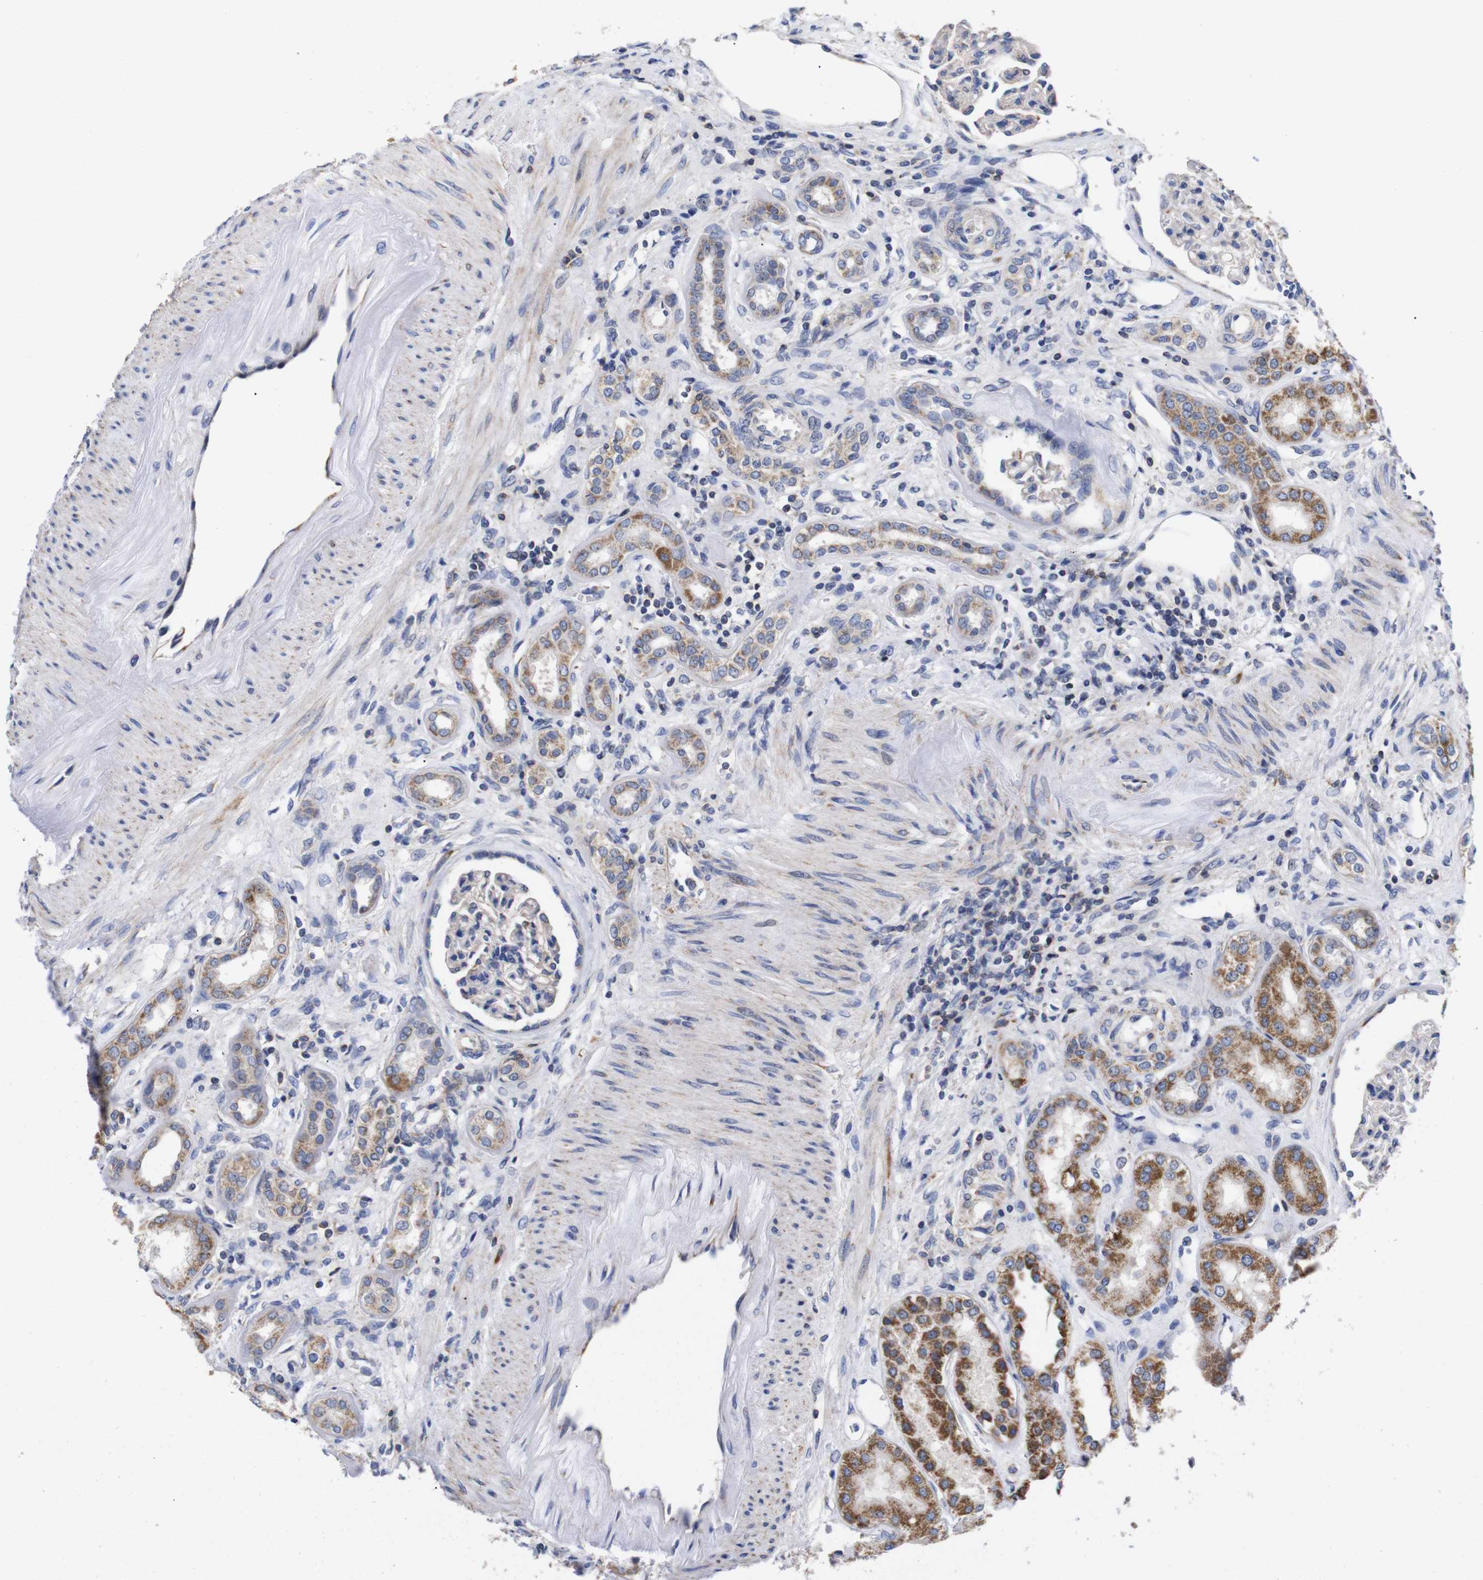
{"staining": {"intensity": "negative", "quantity": "none", "location": "none"}, "tissue": "kidney", "cell_type": "Cells in glomeruli", "image_type": "normal", "snomed": [{"axis": "morphology", "description": "Normal tissue, NOS"}, {"axis": "topography", "description": "Kidney"}], "caption": "IHC of normal kidney displays no staining in cells in glomeruli.", "gene": "OPN3", "patient": {"sex": "male", "age": 59}}